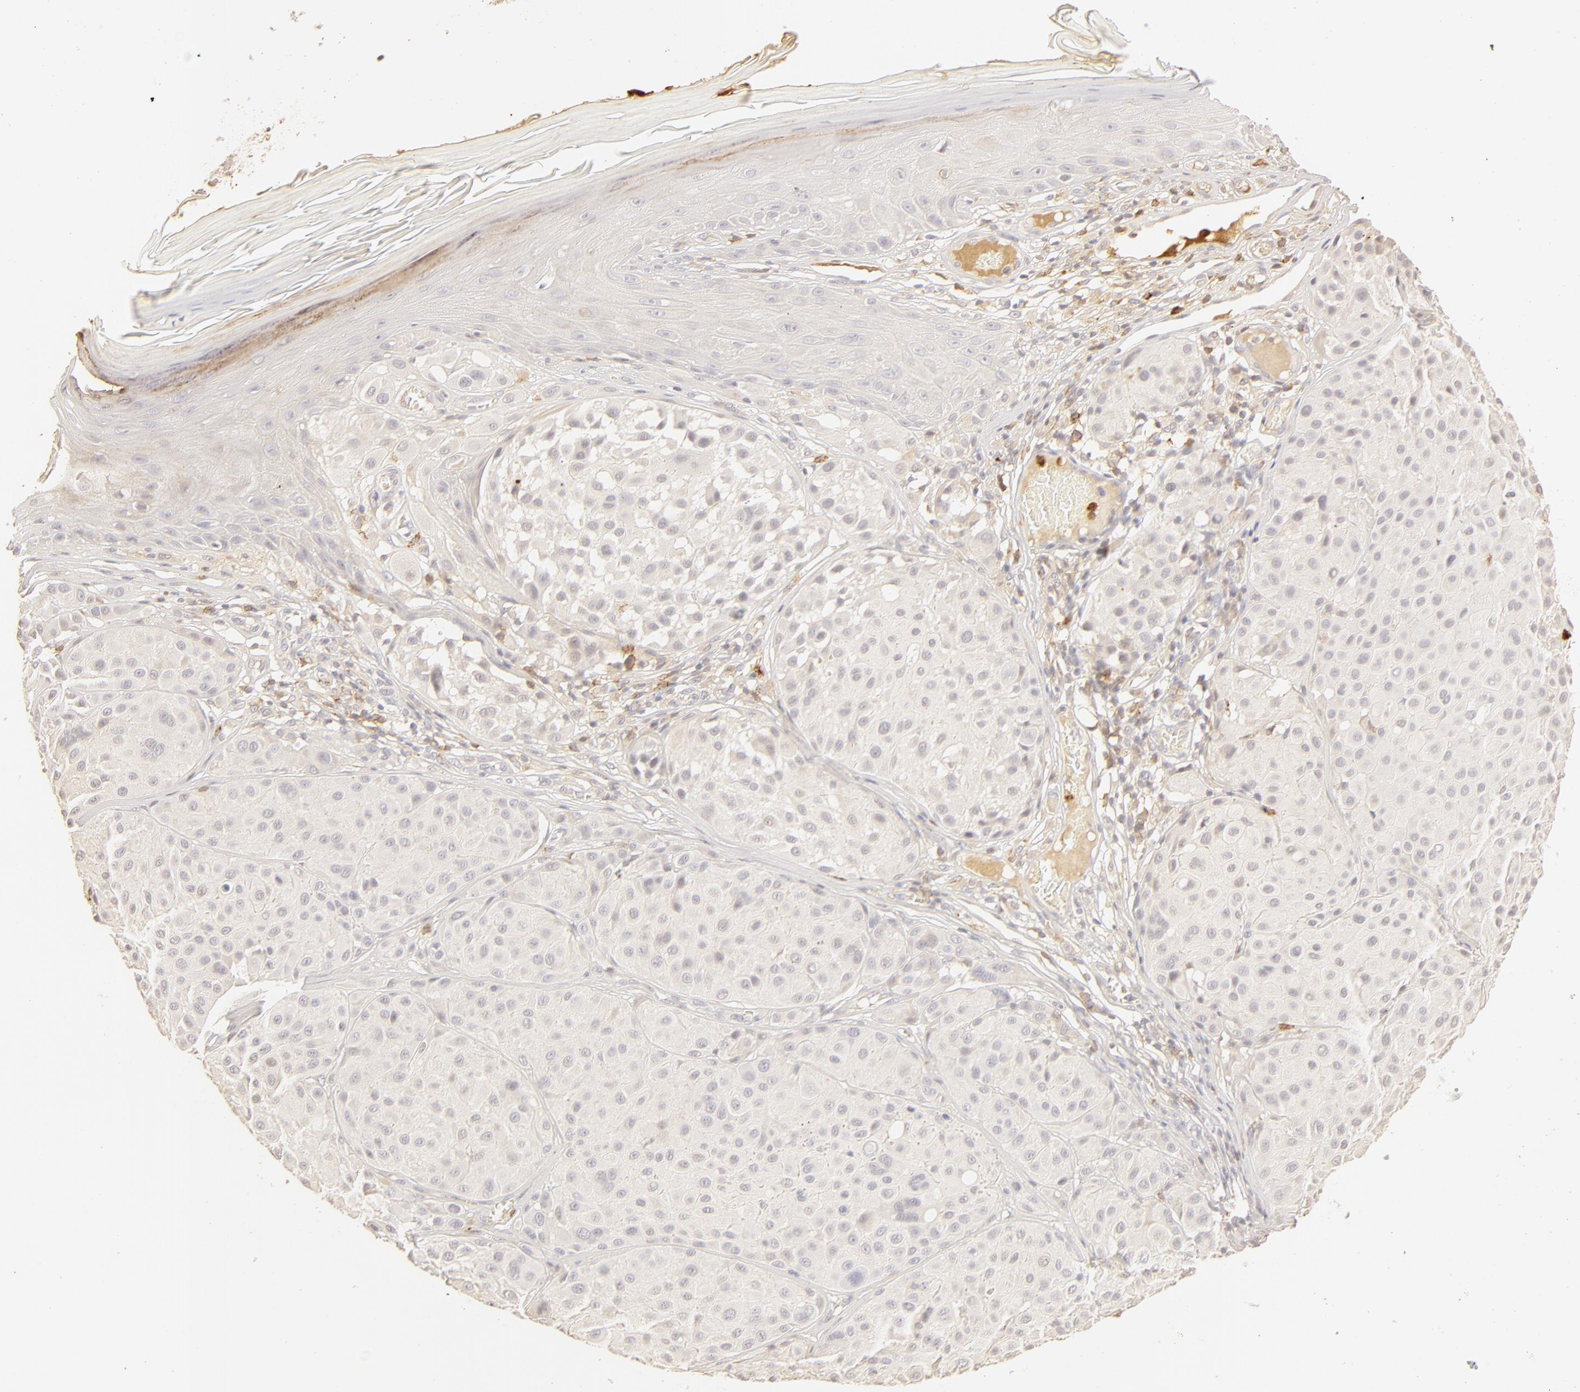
{"staining": {"intensity": "negative", "quantity": "none", "location": "none"}, "tissue": "melanoma", "cell_type": "Tumor cells", "image_type": "cancer", "snomed": [{"axis": "morphology", "description": "Malignant melanoma, NOS"}, {"axis": "topography", "description": "Skin"}], "caption": "There is no significant staining in tumor cells of melanoma.", "gene": "C1R", "patient": {"sex": "male", "age": 36}}